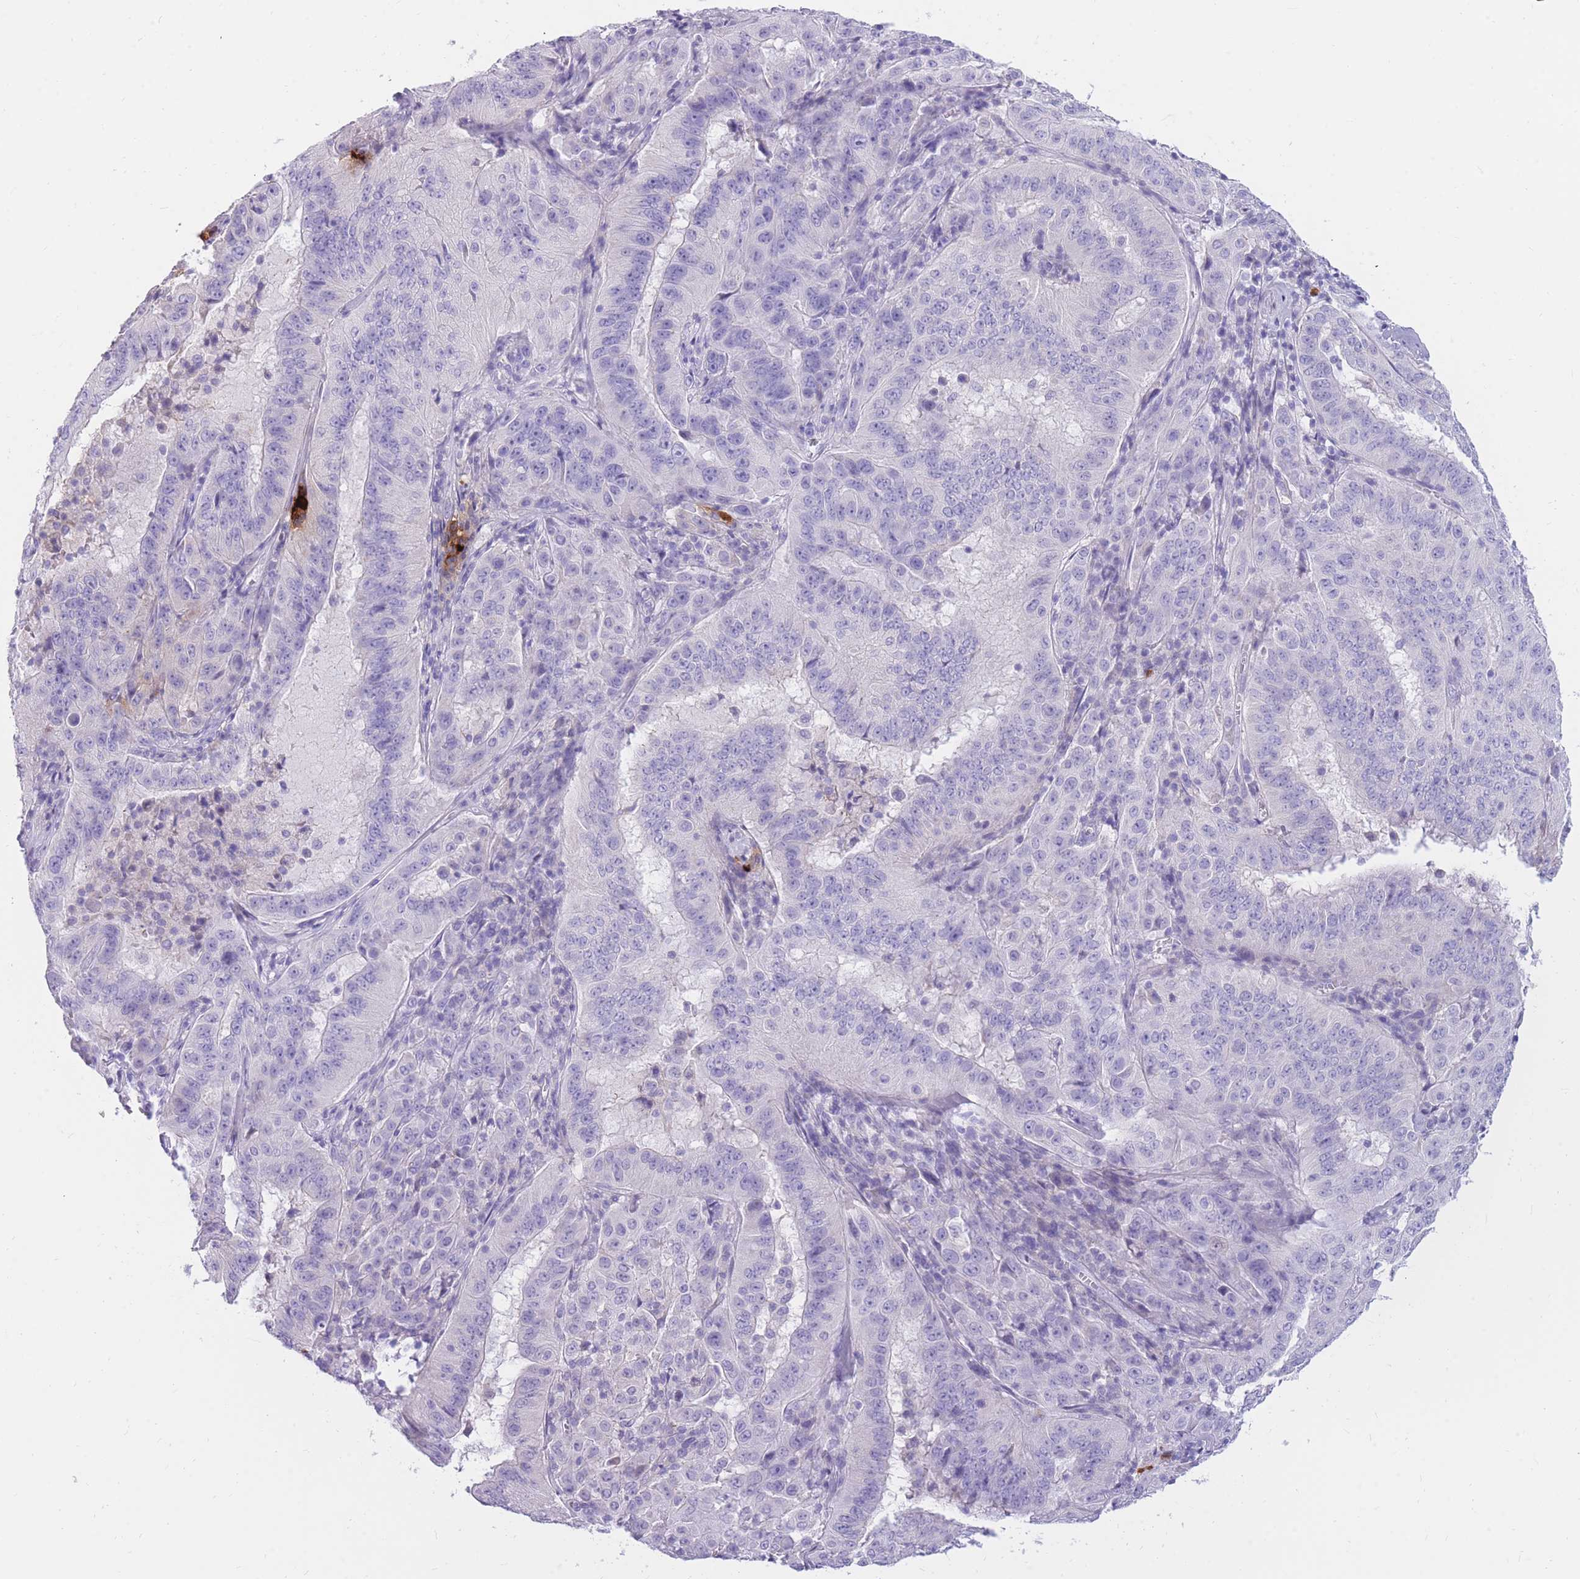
{"staining": {"intensity": "negative", "quantity": "none", "location": "none"}, "tissue": "pancreatic cancer", "cell_type": "Tumor cells", "image_type": "cancer", "snomed": [{"axis": "morphology", "description": "Adenocarcinoma, NOS"}, {"axis": "topography", "description": "Pancreas"}], "caption": "High power microscopy image of an IHC photomicrograph of adenocarcinoma (pancreatic), revealing no significant staining in tumor cells.", "gene": "TPSAB1", "patient": {"sex": "male", "age": 63}}